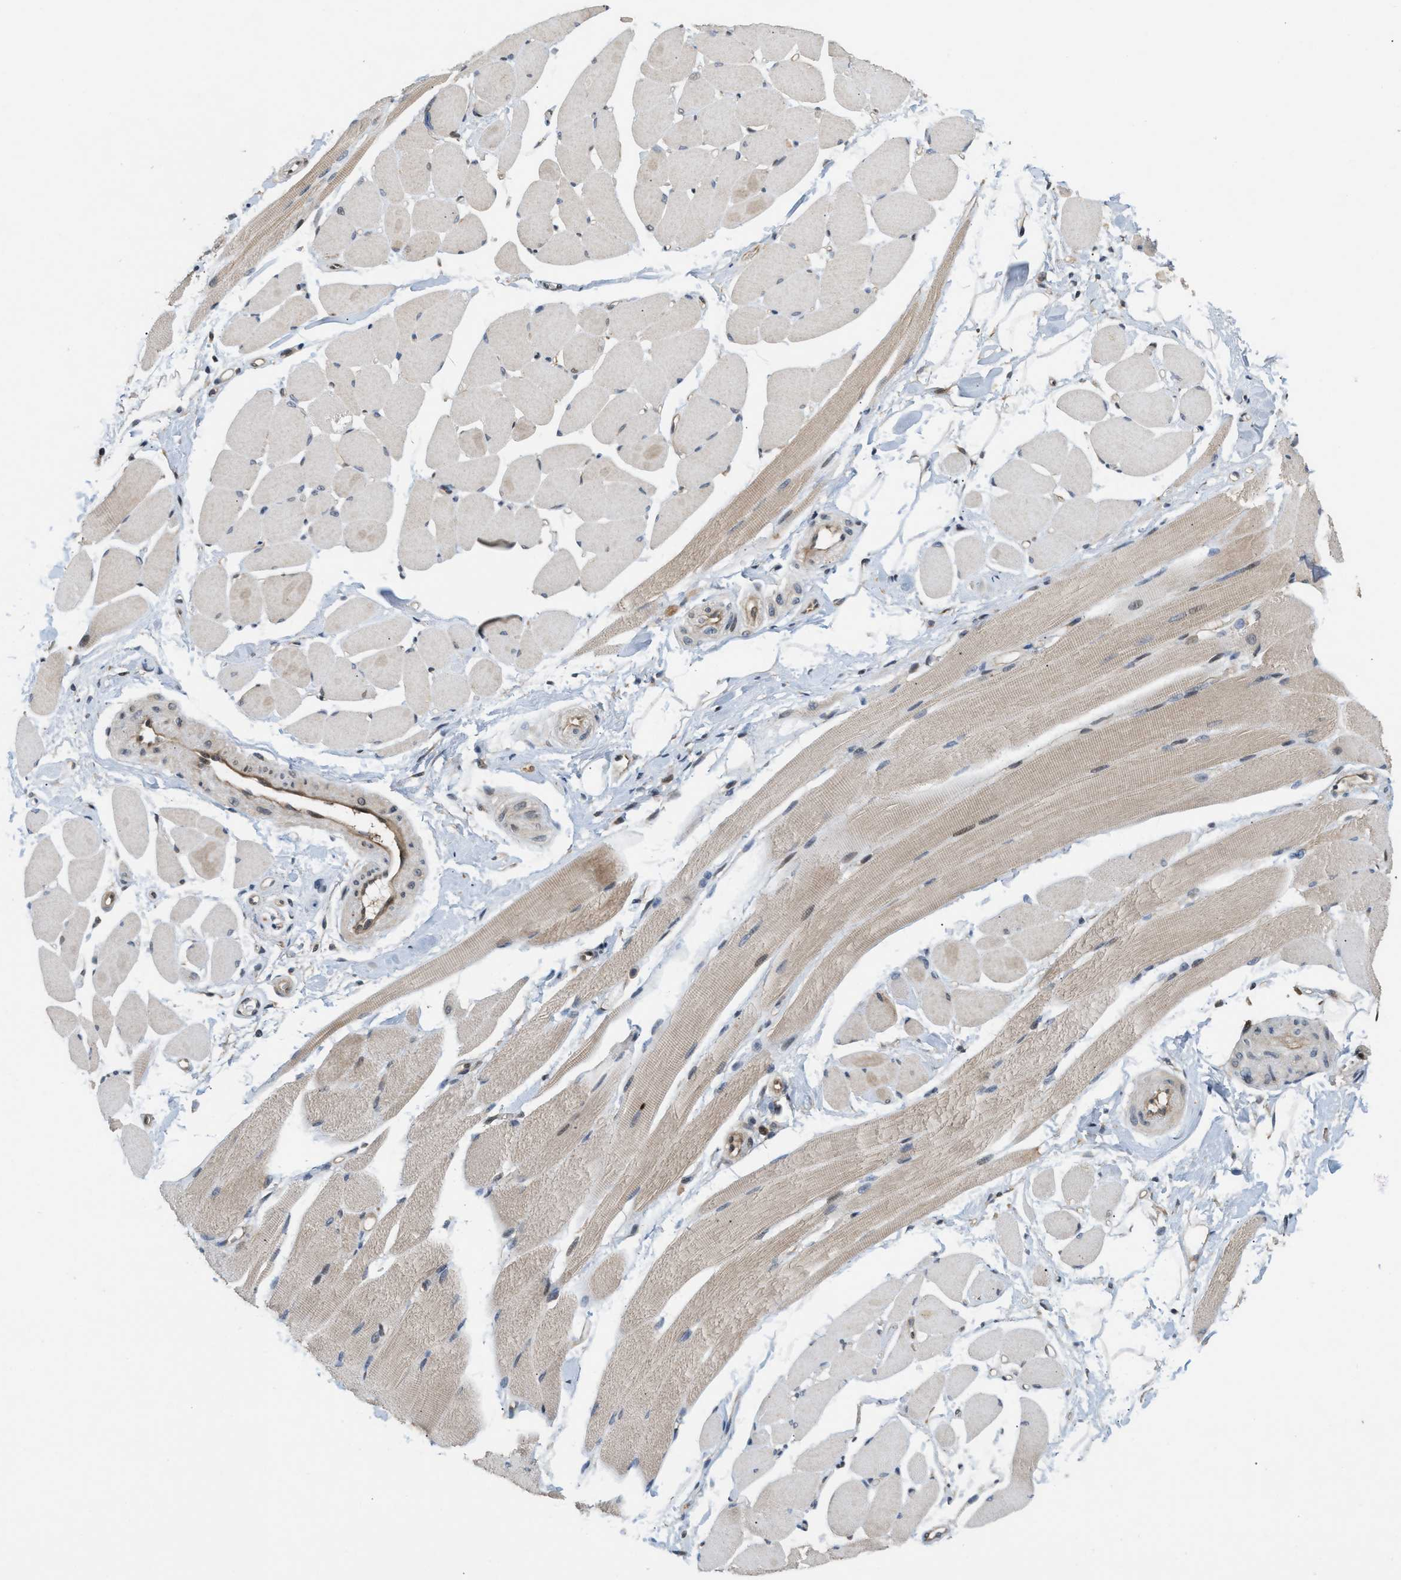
{"staining": {"intensity": "moderate", "quantity": "25%-75%", "location": "cytoplasmic/membranous"}, "tissue": "skeletal muscle", "cell_type": "Myocytes", "image_type": "normal", "snomed": [{"axis": "morphology", "description": "Normal tissue, NOS"}, {"axis": "topography", "description": "Skeletal muscle"}, {"axis": "topography", "description": "Peripheral nerve tissue"}], "caption": "A photomicrograph of skeletal muscle stained for a protein displays moderate cytoplasmic/membranous brown staining in myocytes.", "gene": "MFSD6", "patient": {"sex": "female", "age": 84}}